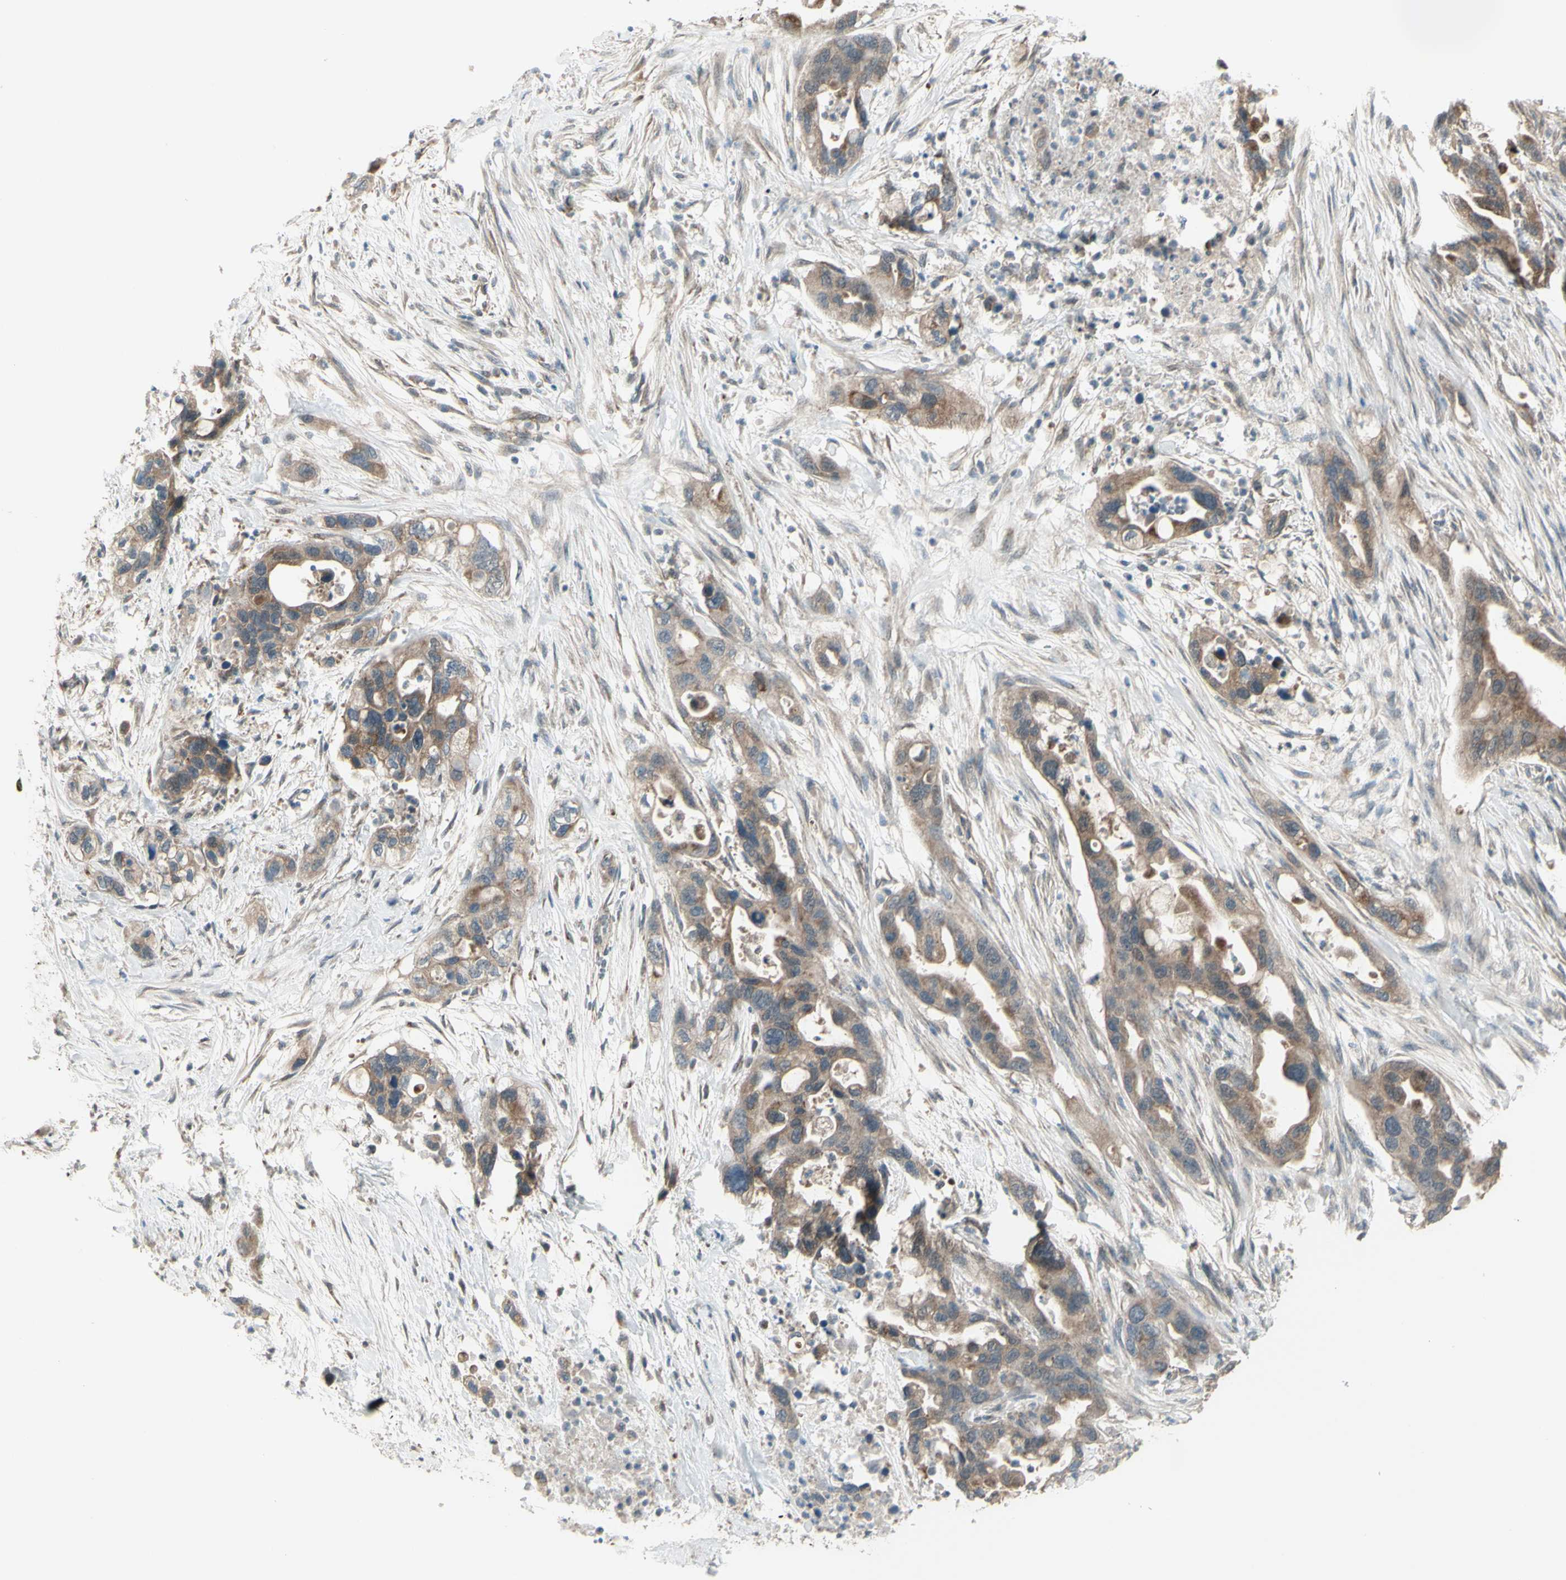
{"staining": {"intensity": "weak", "quantity": "25%-75%", "location": "cytoplasmic/membranous"}, "tissue": "pancreatic cancer", "cell_type": "Tumor cells", "image_type": "cancer", "snomed": [{"axis": "morphology", "description": "Adenocarcinoma, NOS"}, {"axis": "topography", "description": "Pancreas"}], "caption": "Tumor cells reveal low levels of weak cytoplasmic/membranous staining in approximately 25%-75% of cells in pancreatic adenocarcinoma. Using DAB (3,3'-diaminobenzidine) (brown) and hematoxylin (blue) stains, captured at high magnification using brightfield microscopy.", "gene": "NAXD", "patient": {"sex": "female", "age": 71}}